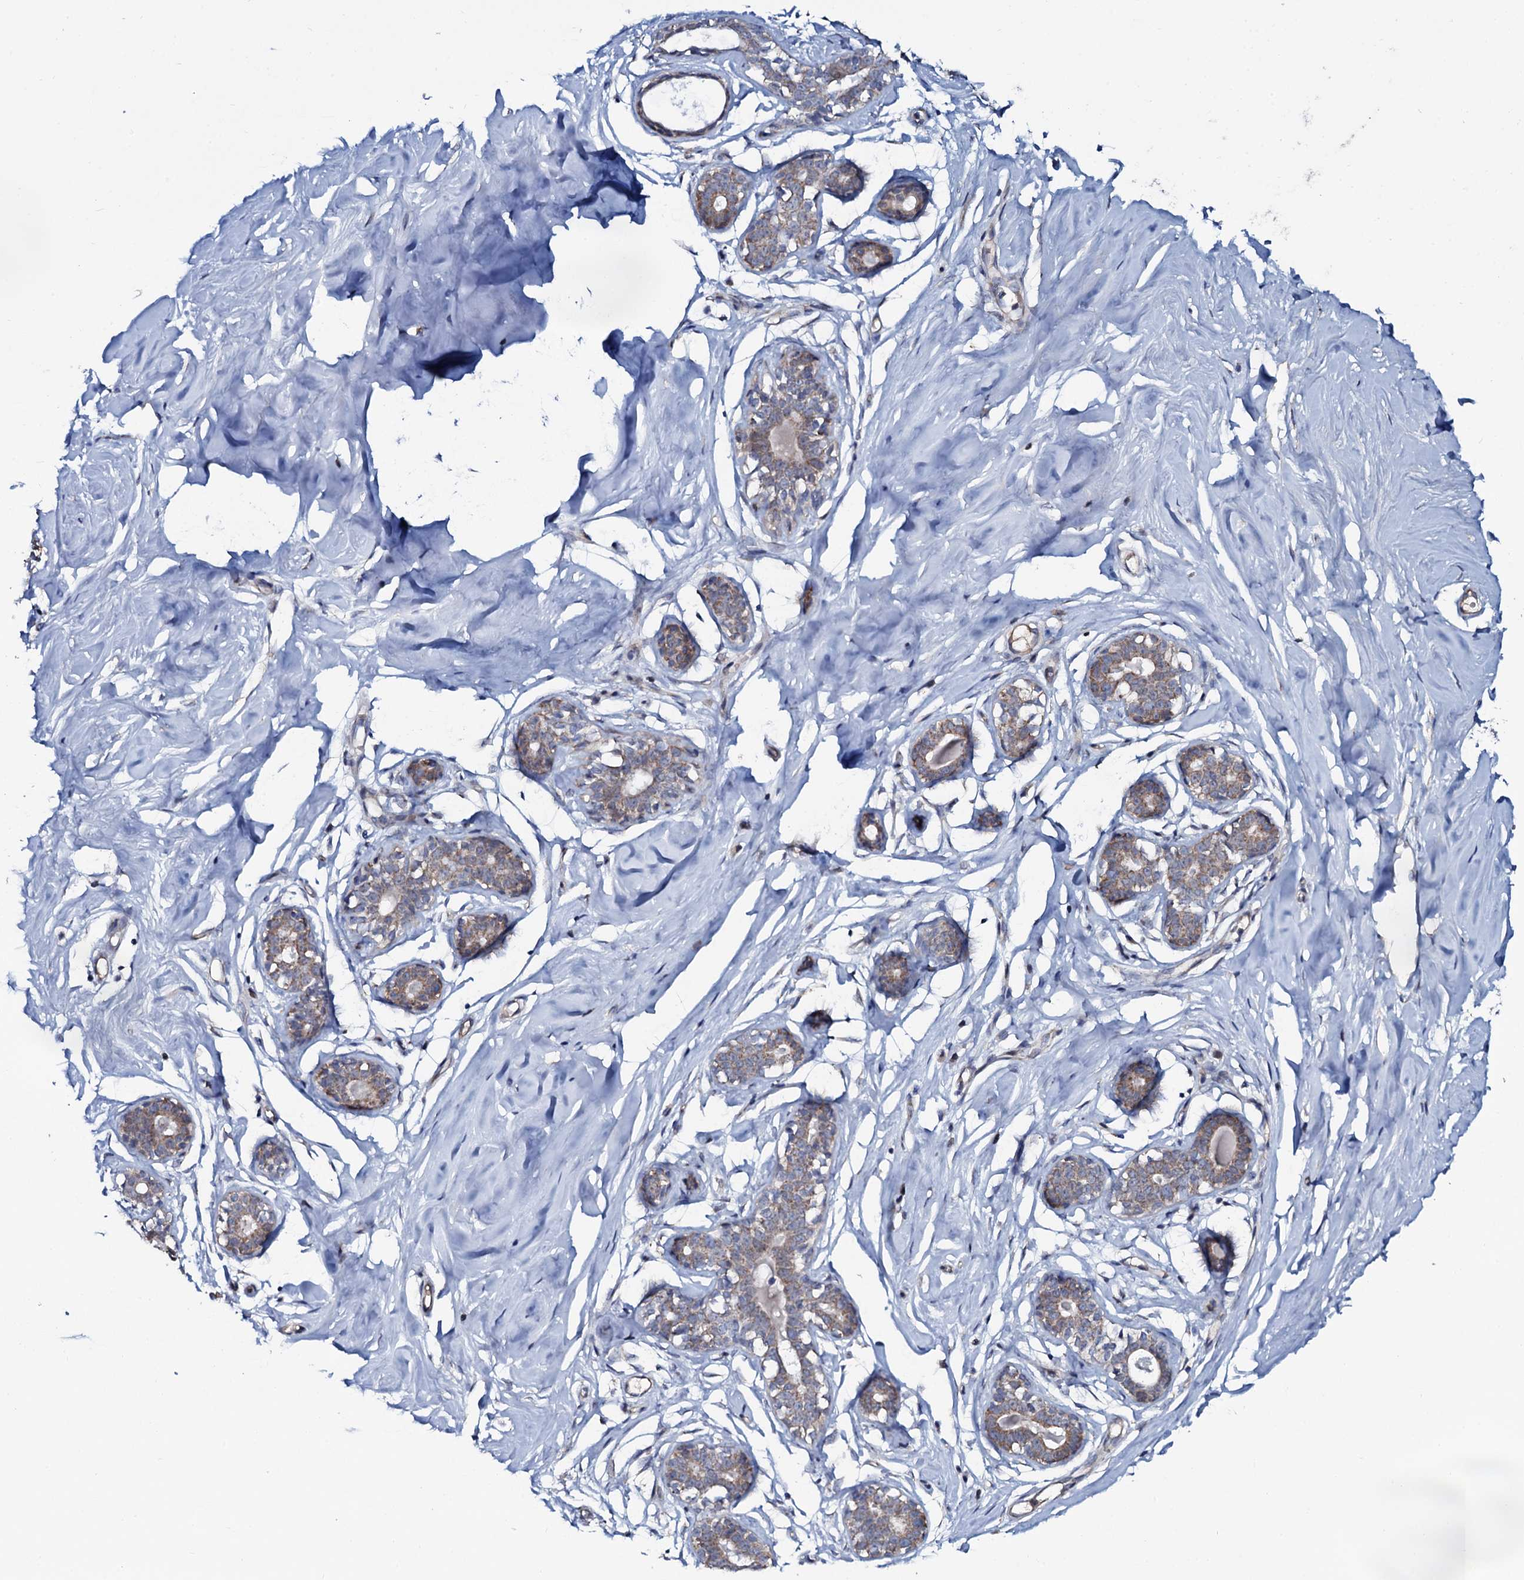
{"staining": {"intensity": "negative", "quantity": "none", "location": "none"}, "tissue": "breast", "cell_type": "Adipocytes", "image_type": "normal", "snomed": [{"axis": "morphology", "description": "Normal tissue, NOS"}, {"axis": "morphology", "description": "Adenoma, NOS"}, {"axis": "topography", "description": "Breast"}], "caption": "IHC image of benign breast: human breast stained with DAB (3,3'-diaminobenzidine) exhibits no significant protein expression in adipocytes. The staining is performed using DAB (3,3'-diaminobenzidine) brown chromogen with nuclei counter-stained in using hematoxylin.", "gene": "PPP1R3D", "patient": {"sex": "female", "age": 23}}